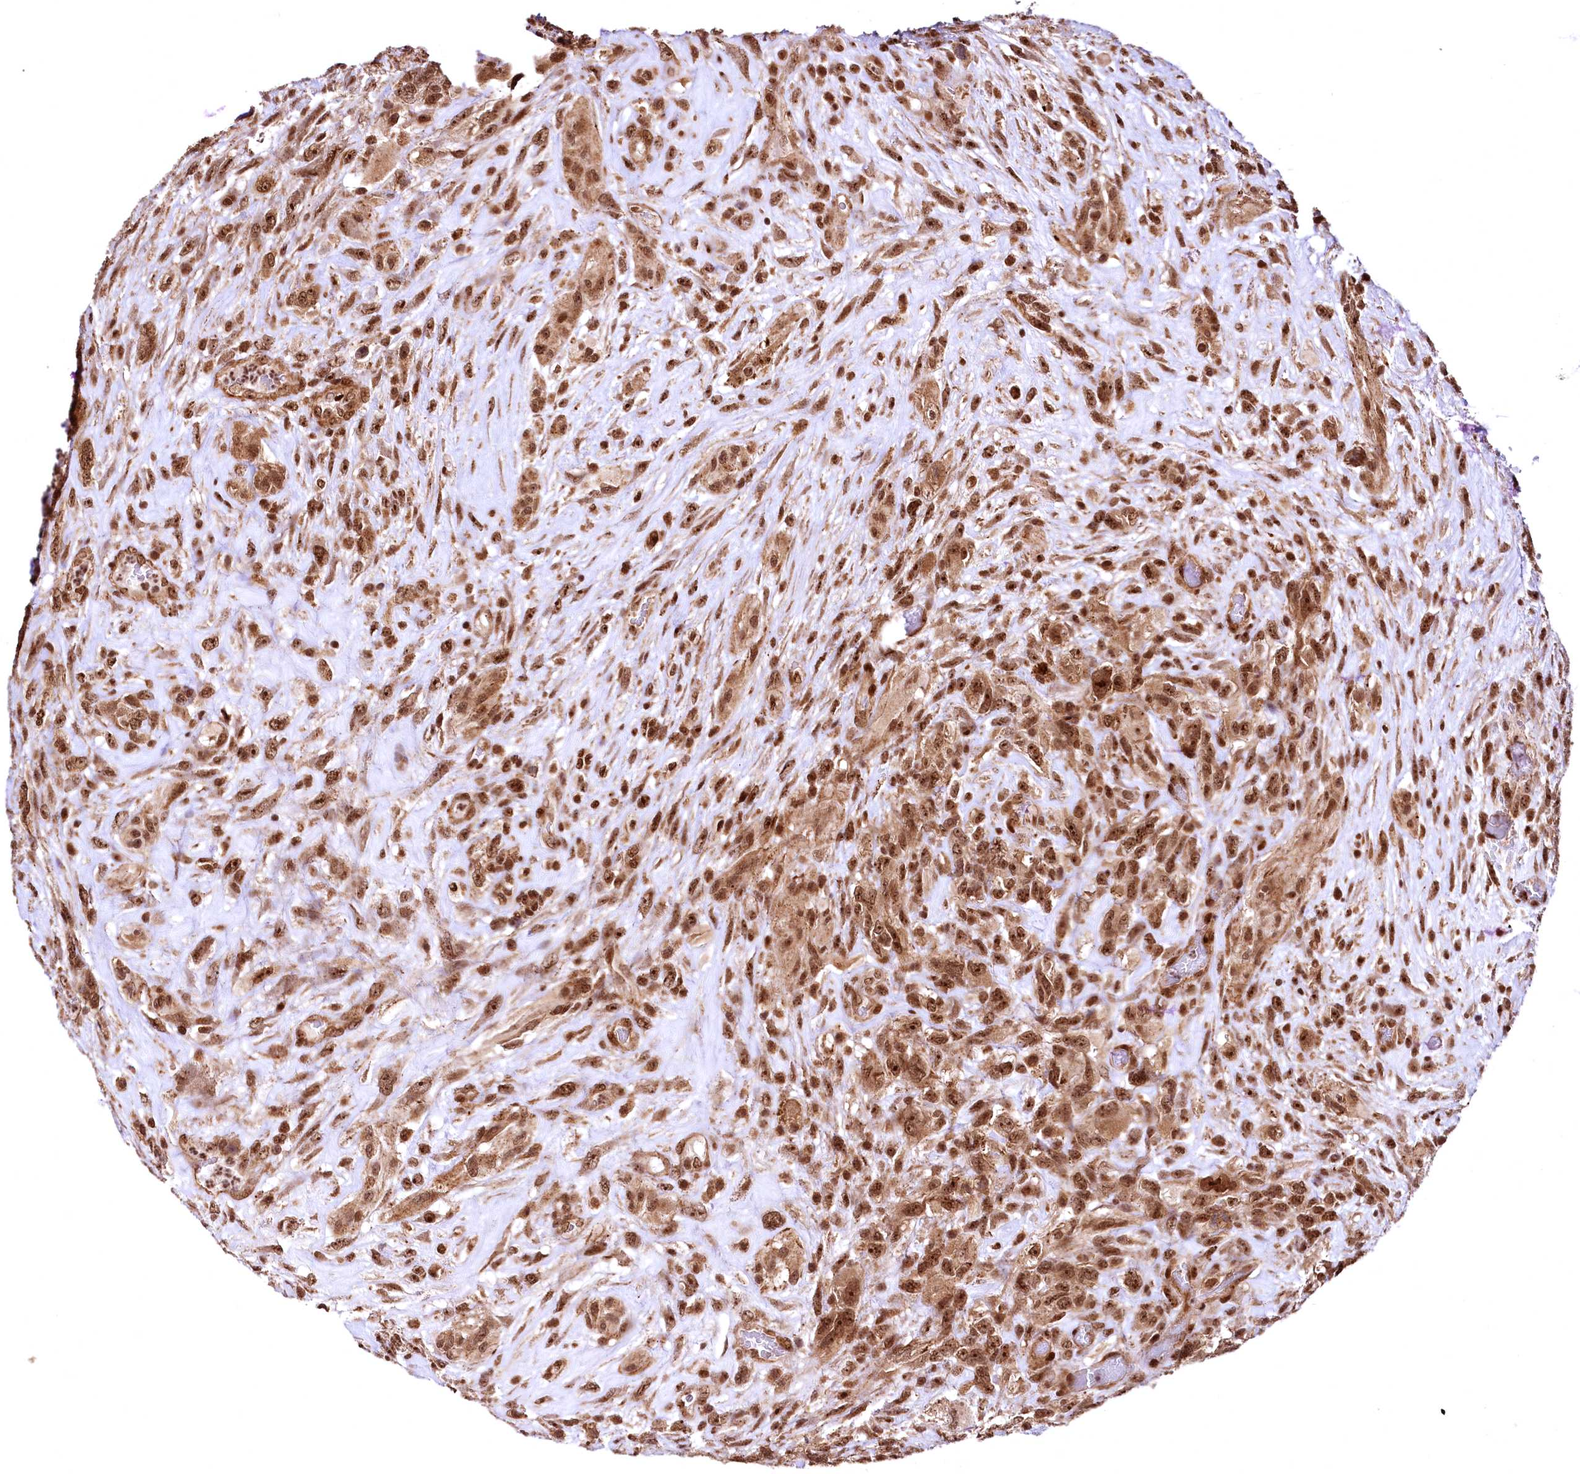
{"staining": {"intensity": "strong", "quantity": ">75%", "location": "cytoplasmic/membranous,nuclear"}, "tissue": "glioma", "cell_type": "Tumor cells", "image_type": "cancer", "snomed": [{"axis": "morphology", "description": "Glioma, malignant, High grade"}, {"axis": "topography", "description": "Brain"}], "caption": "DAB immunohistochemical staining of glioma shows strong cytoplasmic/membranous and nuclear protein staining in approximately >75% of tumor cells. (DAB (3,3'-diaminobenzidine) IHC, brown staining for protein, blue staining for nuclei).", "gene": "PDS5B", "patient": {"sex": "male", "age": 61}}